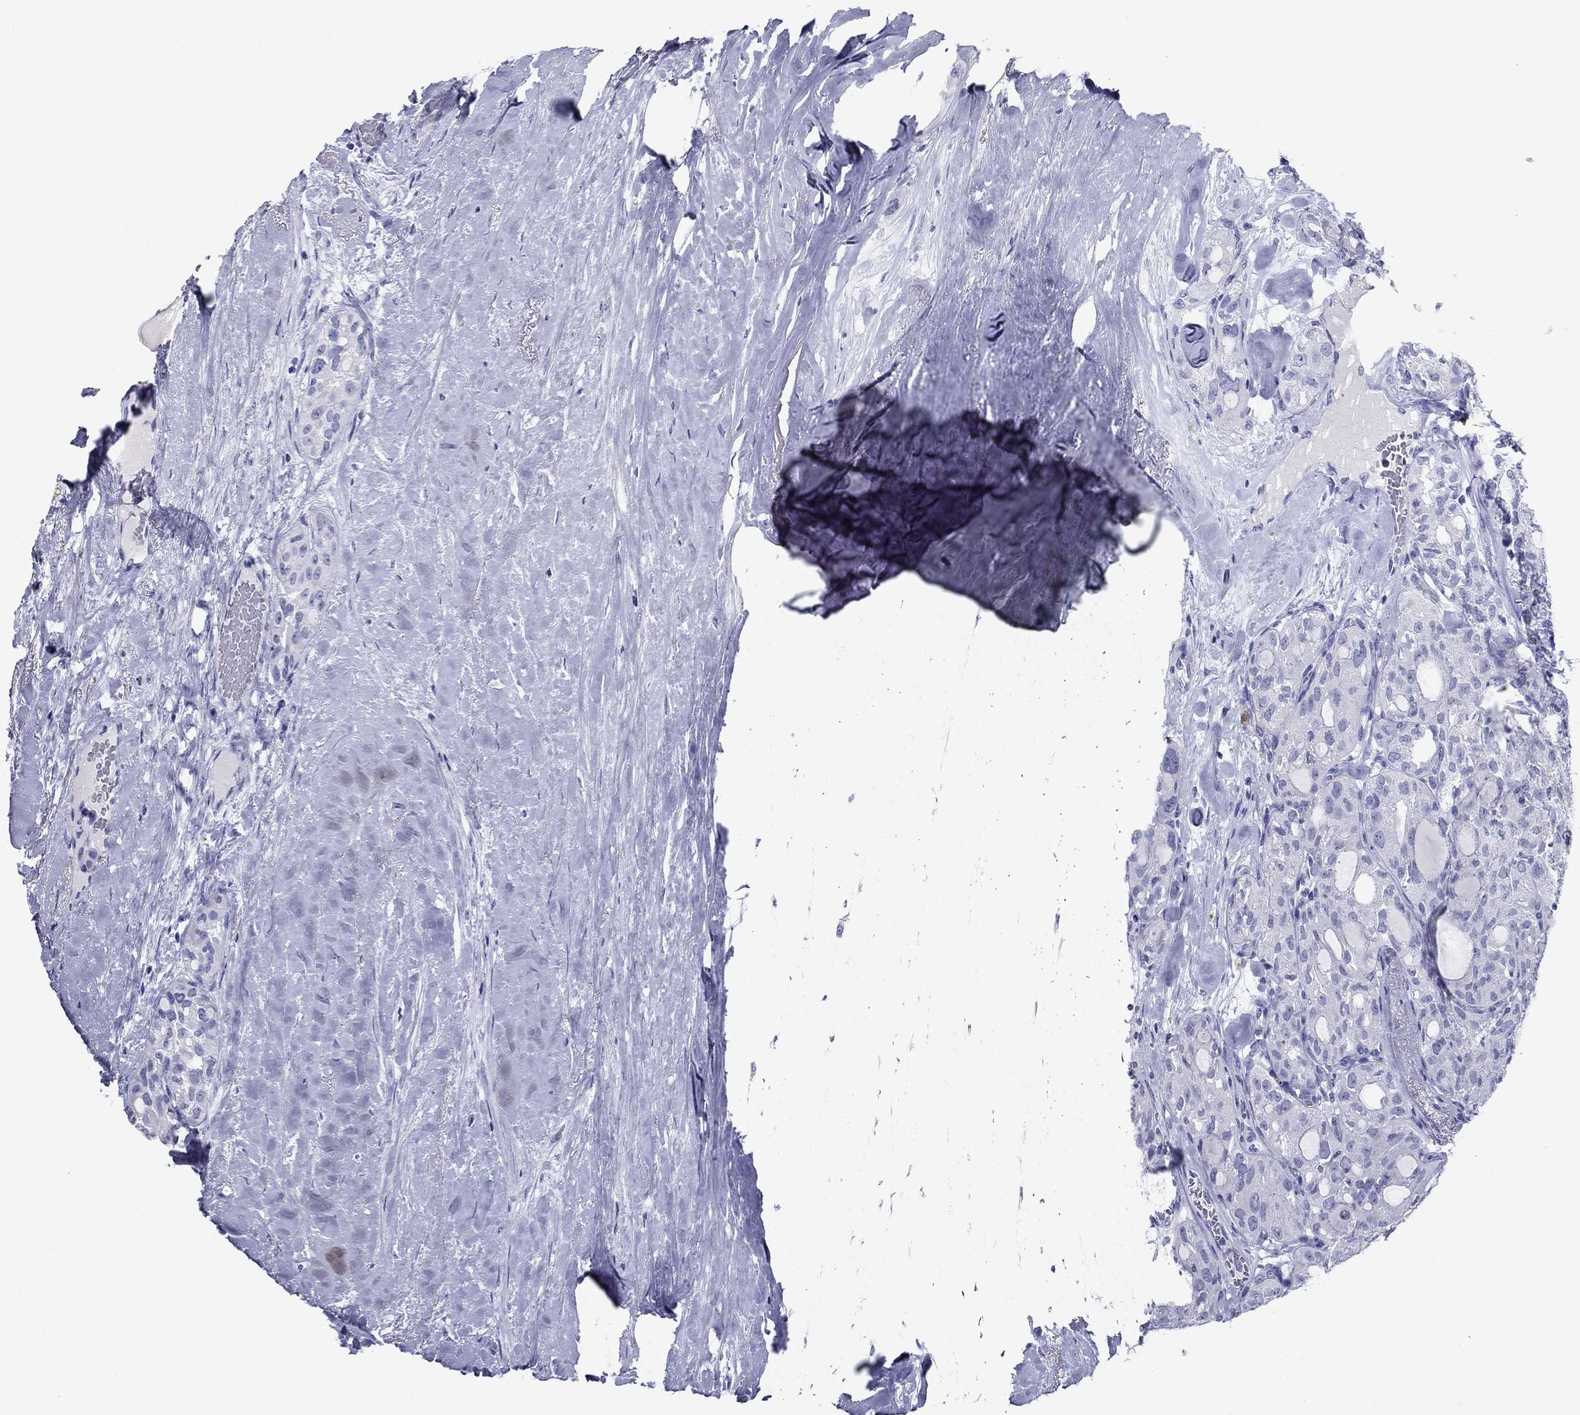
{"staining": {"intensity": "negative", "quantity": "none", "location": "none"}, "tissue": "thyroid cancer", "cell_type": "Tumor cells", "image_type": "cancer", "snomed": [{"axis": "morphology", "description": "Follicular adenoma carcinoma, NOS"}, {"axis": "topography", "description": "Thyroid gland"}], "caption": "This micrograph is of thyroid cancer stained with immunohistochemistry to label a protein in brown with the nuclei are counter-stained blue. There is no staining in tumor cells.", "gene": "ATP4A", "patient": {"sex": "male", "age": 75}}